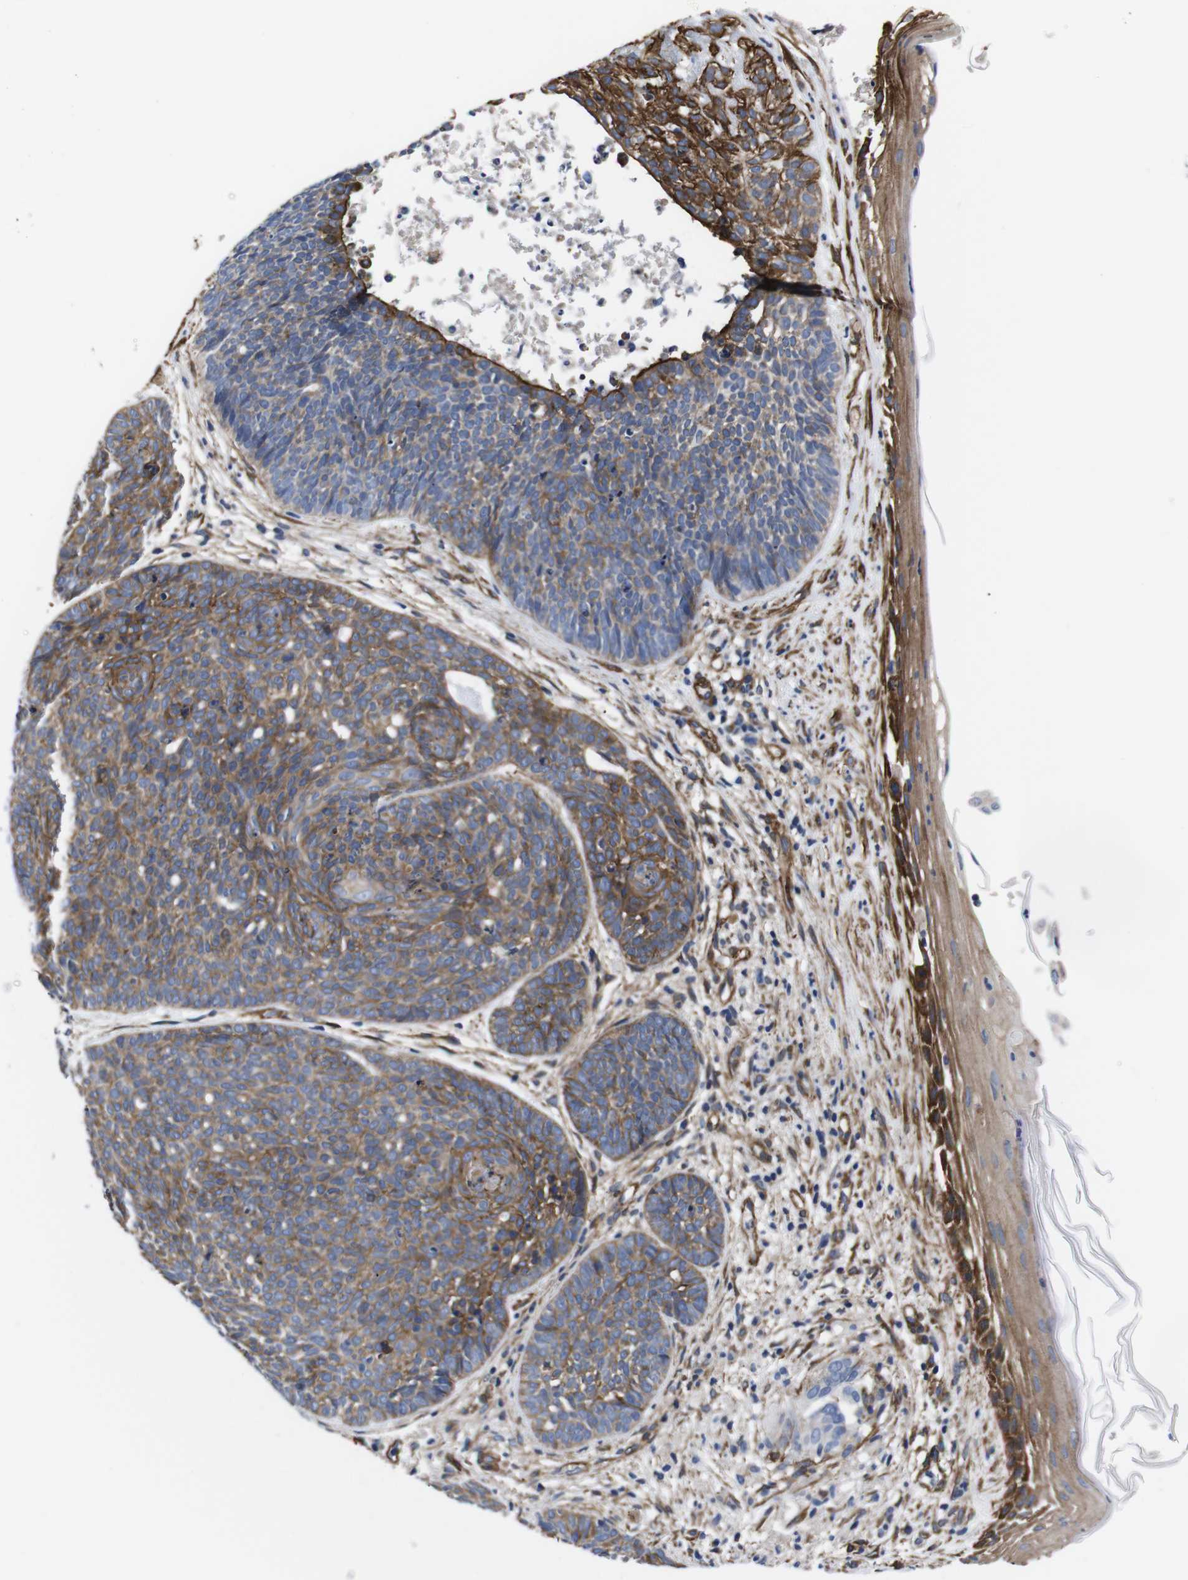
{"staining": {"intensity": "moderate", "quantity": ">75%", "location": "cytoplasmic/membranous"}, "tissue": "skin cancer", "cell_type": "Tumor cells", "image_type": "cancer", "snomed": [{"axis": "morphology", "description": "Basal cell carcinoma"}, {"axis": "topography", "description": "Skin"}], "caption": "Human skin cancer (basal cell carcinoma) stained with a brown dye exhibits moderate cytoplasmic/membranous positive expression in approximately >75% of tumor cells.", "gene": "WNT10A", "patient": {"sex": "female", "age": 70}}